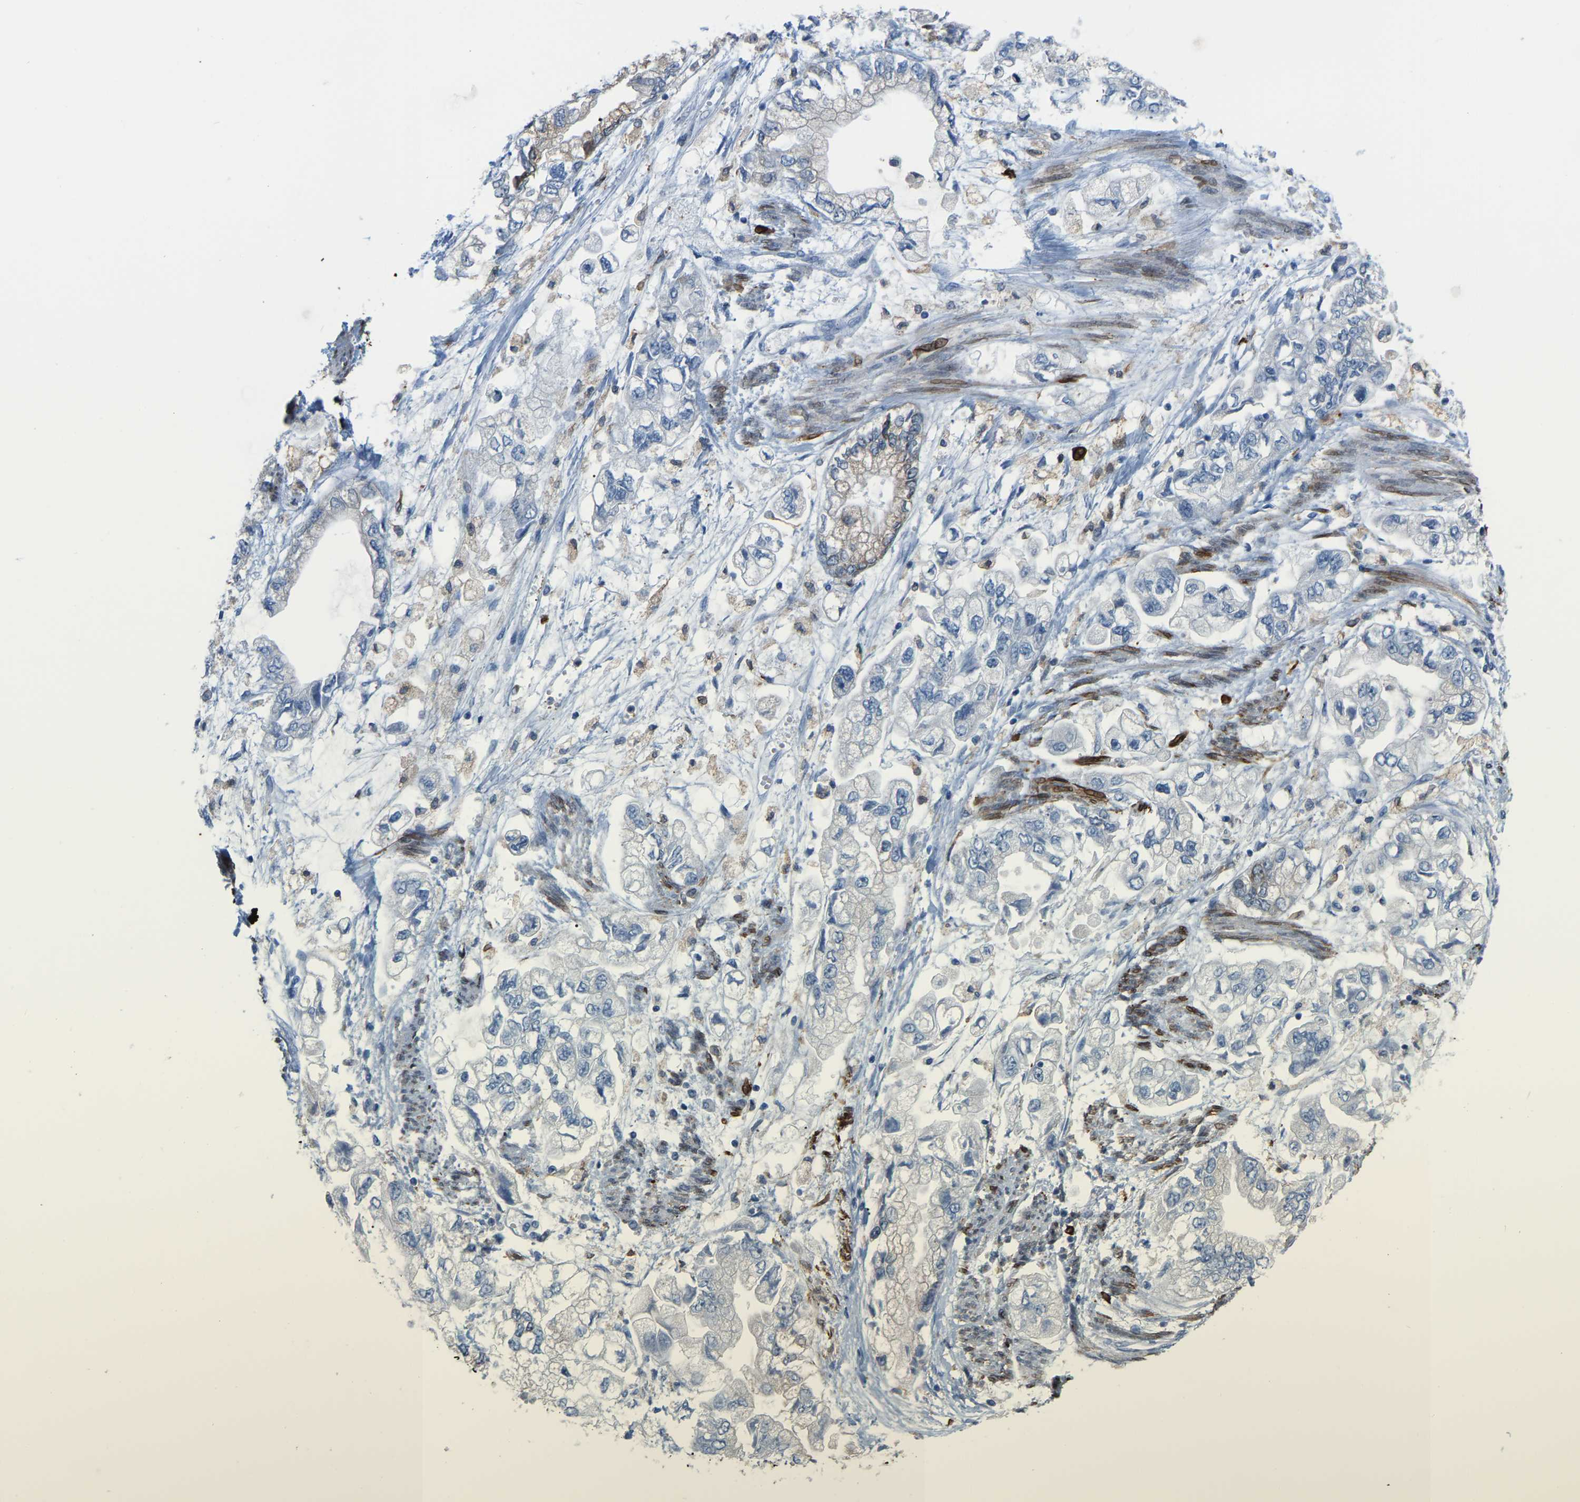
{"staining": {"intensity": "weak", "quantity": "<25%", "location": "cytoplasmic/membranous"}, "tissue": "stomach cancer", "cell_type": "Tumor cells", "image_type": "cancer", "snomed": [{"axis": "morphology", "description": "Normal tissue, NOS"}, {"axis": "morphology", "description": "Adenocarcinoma, NOS"}, {"axis": "topography", "description": "Stomach"}], "caption": "Immunohistochemistry (IHC) of human stomach cancer demonstrates no positivity in tumor cells.", "gene": "PTGS1", "patient": {"sex": "male", "age": 62}}